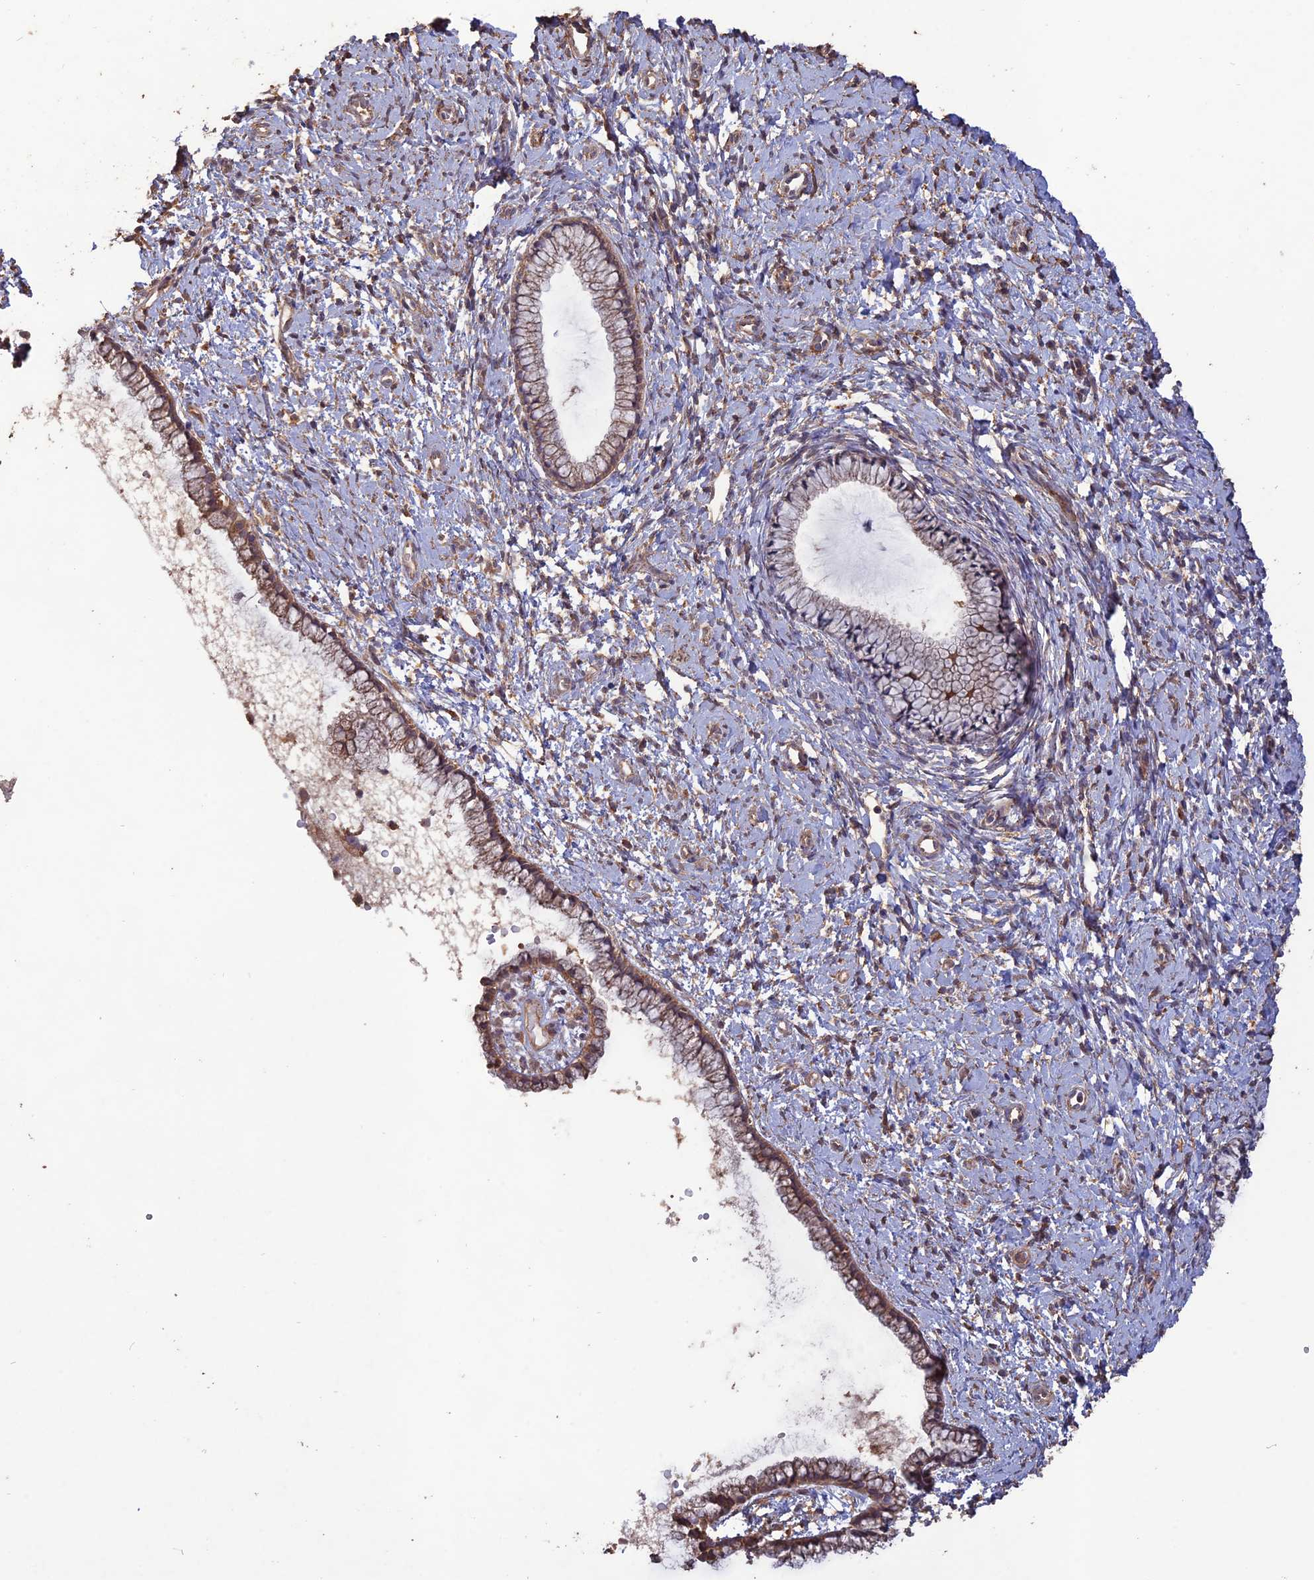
{"staining": {"intensity": "moderate", "quantity": ">75%", "location": "cytoplasmic/membranous"}, "tissue": "cervix", "cell_type": "Glandular cells", "image_type": "normal", "snomed": [{"axis": "morphology", "description": "Normal tissue, NOS"}, {"axis": "topography", "description": "Cervix"}], "caption": "Immunohistochemical staining of benign human cervix displays >75% levels of moderate cytoplasmic/membranous protein positivity in approximately >75% of glandular cells. The protein of interest is shown in brown color, while the nuclei are stained blue.", "gene": "LAYN", "patient": {"sex": "female", "age": 57}}